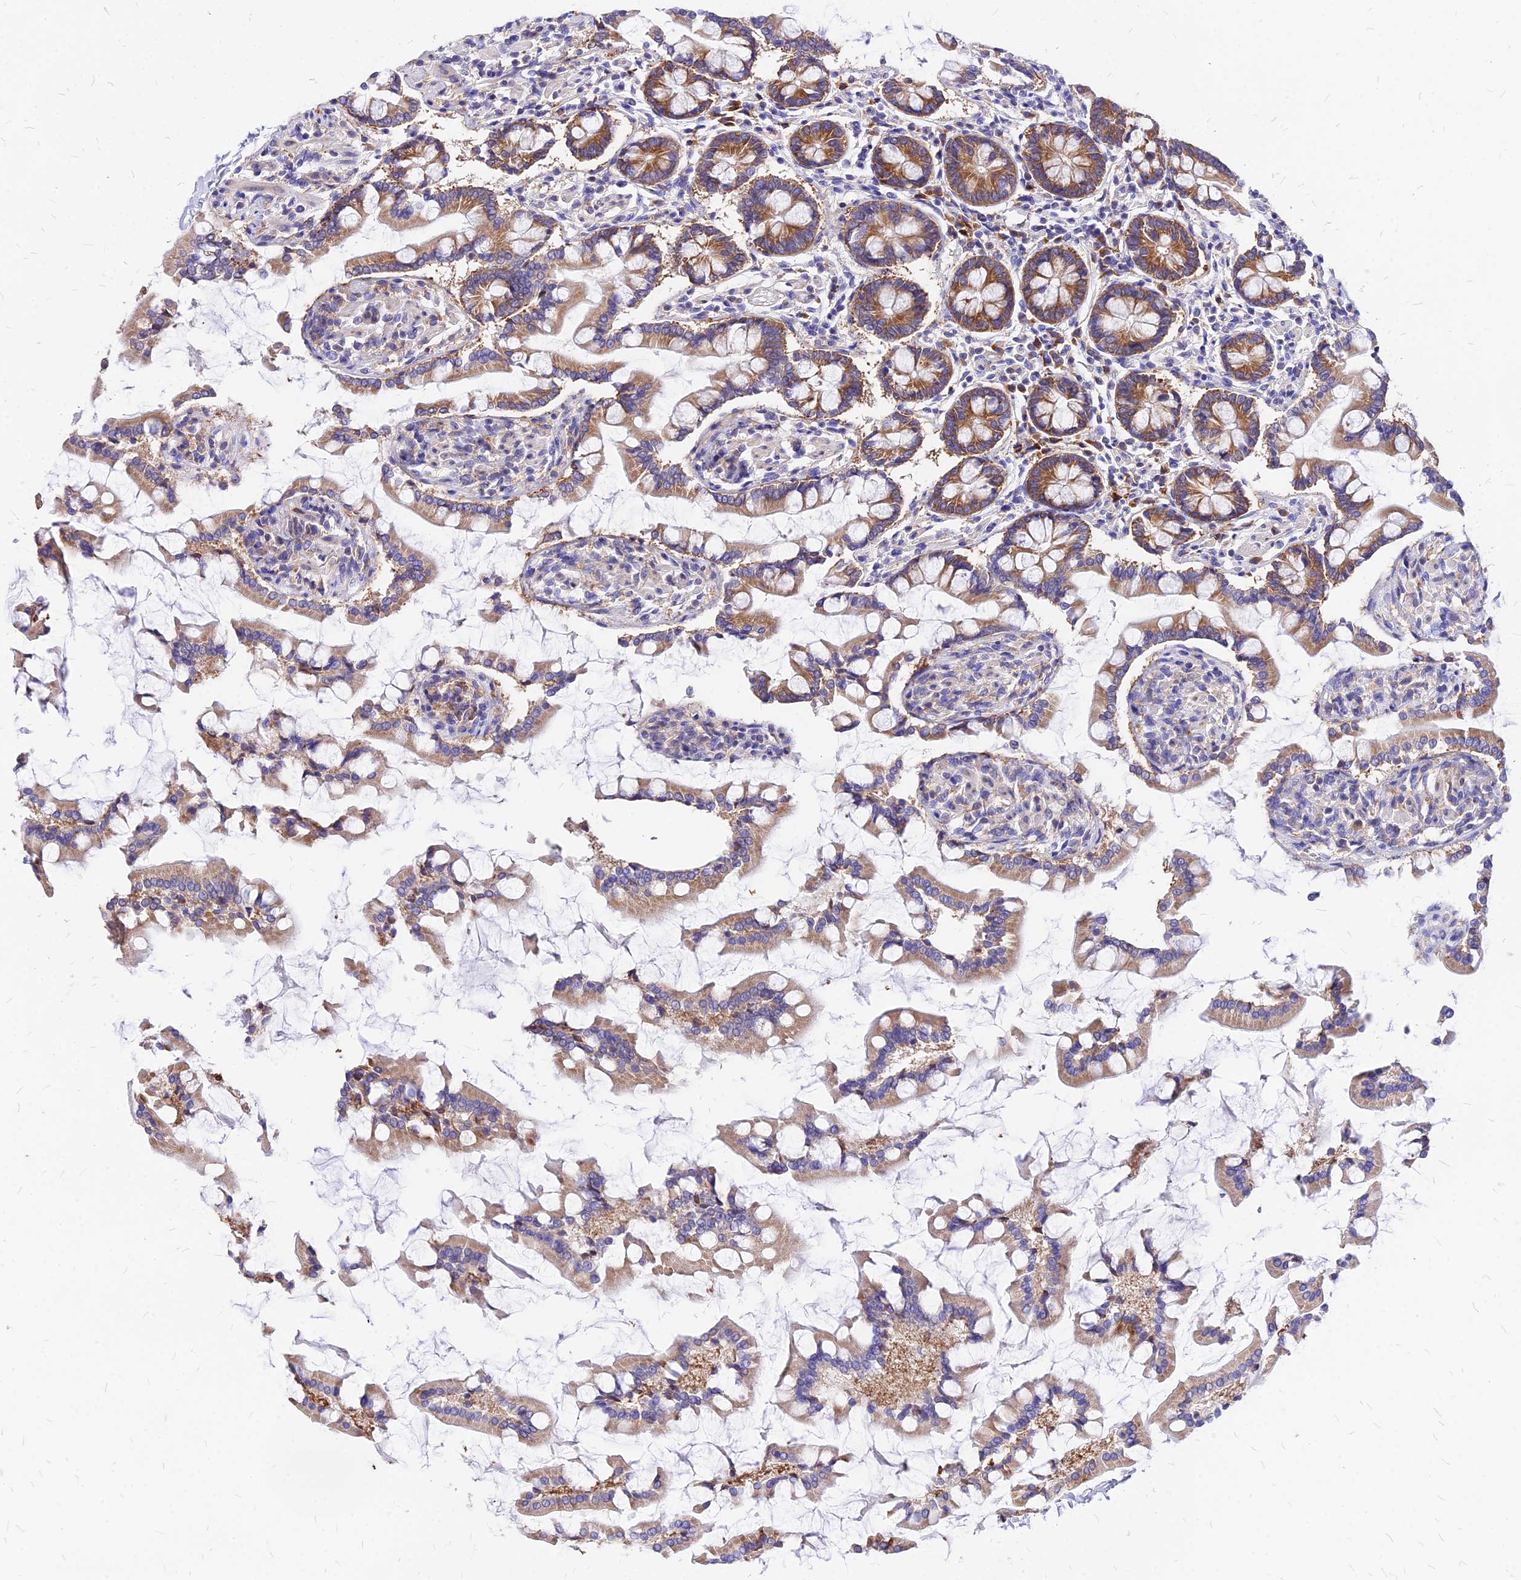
{"staining": {"intensity": "moderate", "quantity": ">75%", "location": "cytoplasmic/membranous"}, "tissue": "small intestine", "cell_type": "Glandular cells", "image_type": "normal", "snomed": [{"axis": "morphology", "description": "Normal tissue, NOS"}, {"axis": "topography", "description": "Small intestine"}], "caption": "Small intestine stained with DAB IHC displays medium levels of moderate cytoplasmic/membranous positivity in about >75% of glandular cells. (DAB (3,3'-diaminobenzidine) = brown stain, brightfield microscopy at high magnification).", "gene": "RPL19", "patient": {"sex": "male", "age": 41}}